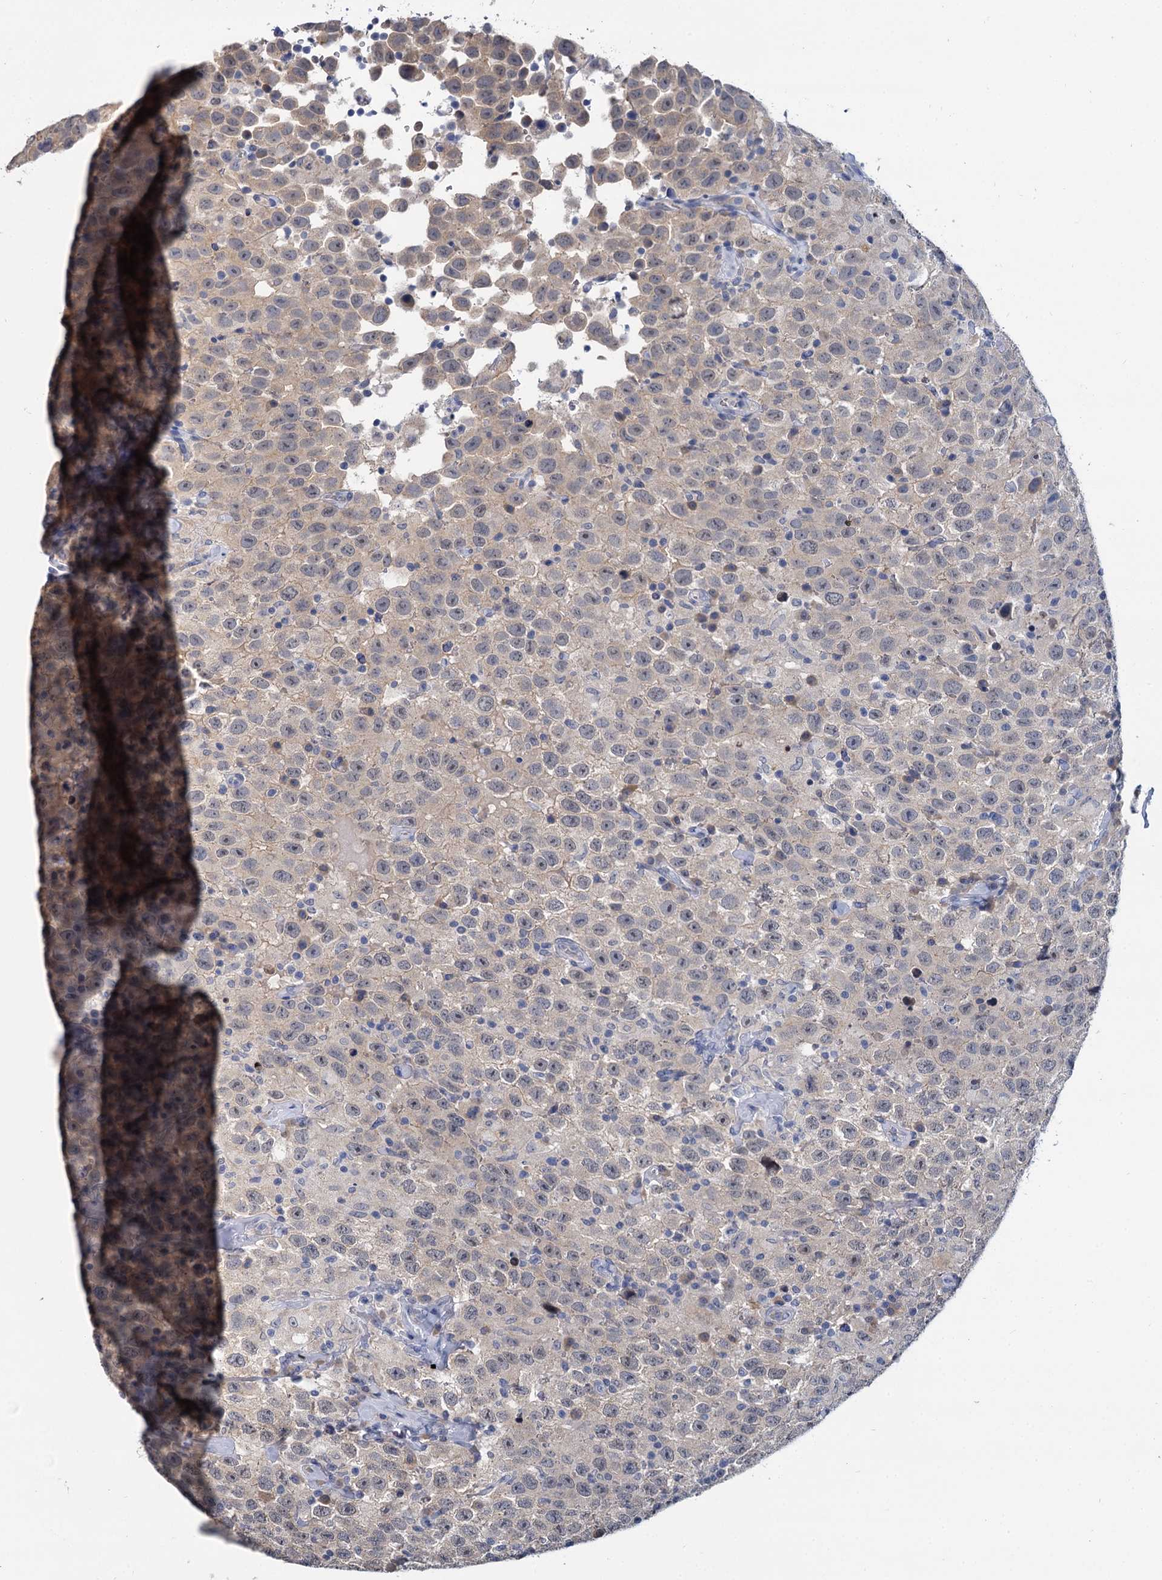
{"staining": {"intensity": "weak", "quantity": "<25%", "location": "cytoplasmic/membranous"}, "tissue": "testis cancer", "cell_type": "Tumor cells", "image_type": "cancer", "snomed": [{"axis": "morphology", "description": "Seminoma, NOS"}, {"axis": "topography", "description": "Testis"}], "caption": "A high-resolution micrograph shows immunohistochemistry (IHC) staining of testis seminoma, which demonstrates no significant positivity in tumor cells.", "gene": "ANKRD42", "patient": {"sex": "male", "age": 41}}